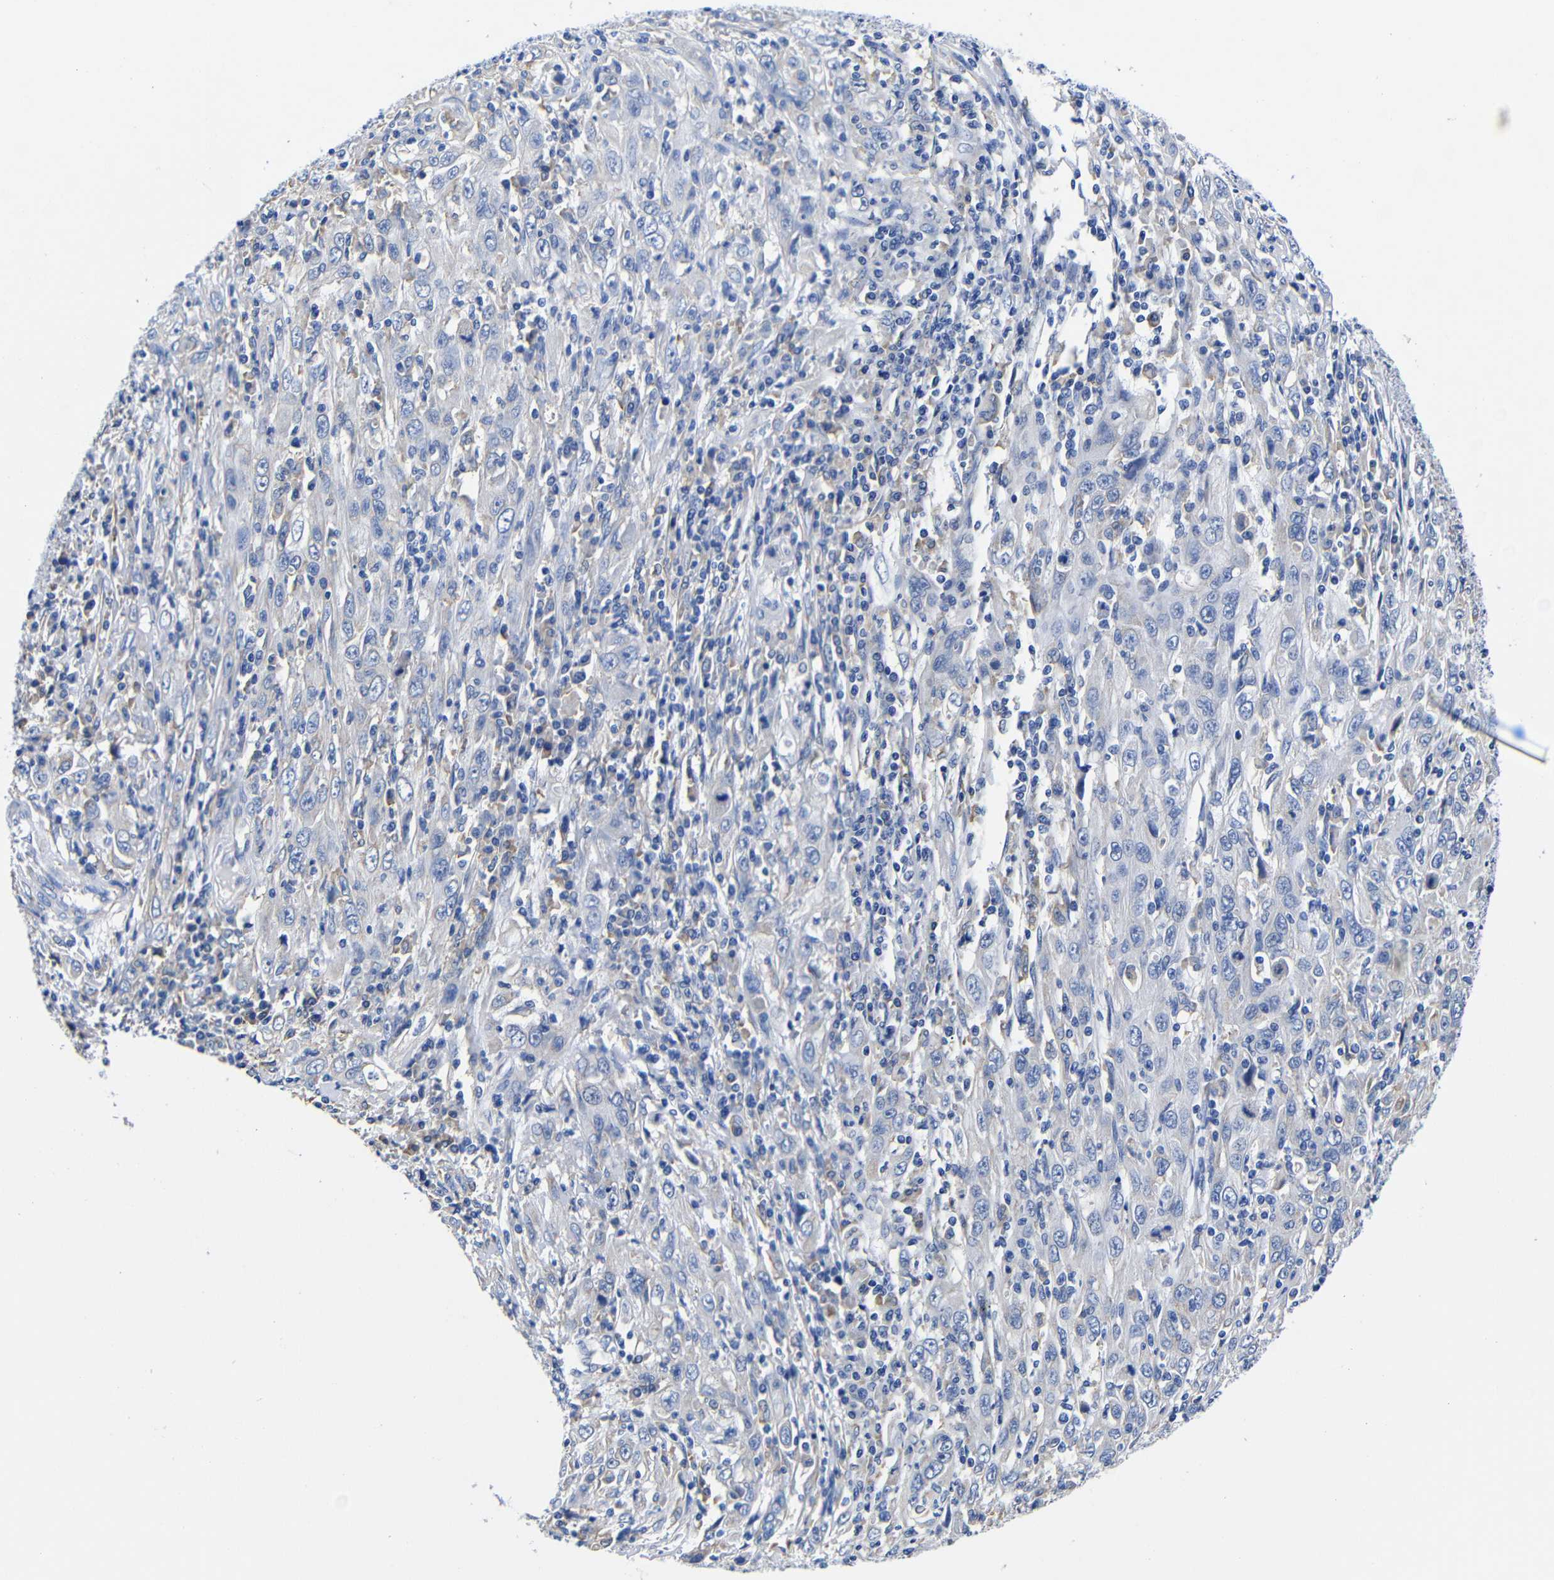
{"staining": {"intensity": "negative", "quantity": "none", "location": "none"}, "tissue": "cervical cancer", "cell_type": "Tumor cells", "image_type": "cancer", "snomed": [{"axis": "morphology", "description": "Squamous cell carcinoma, NOS"}, {"axis": "topography", "description": "Cervix"}], "caption": "Cervical cancer (squamous cell carcinoma) was stained to show a protein in brown. There is no significant staining in tumor cells.", "gene": "CLEC4G", "patient": {"sex": "female", "age": 46}}